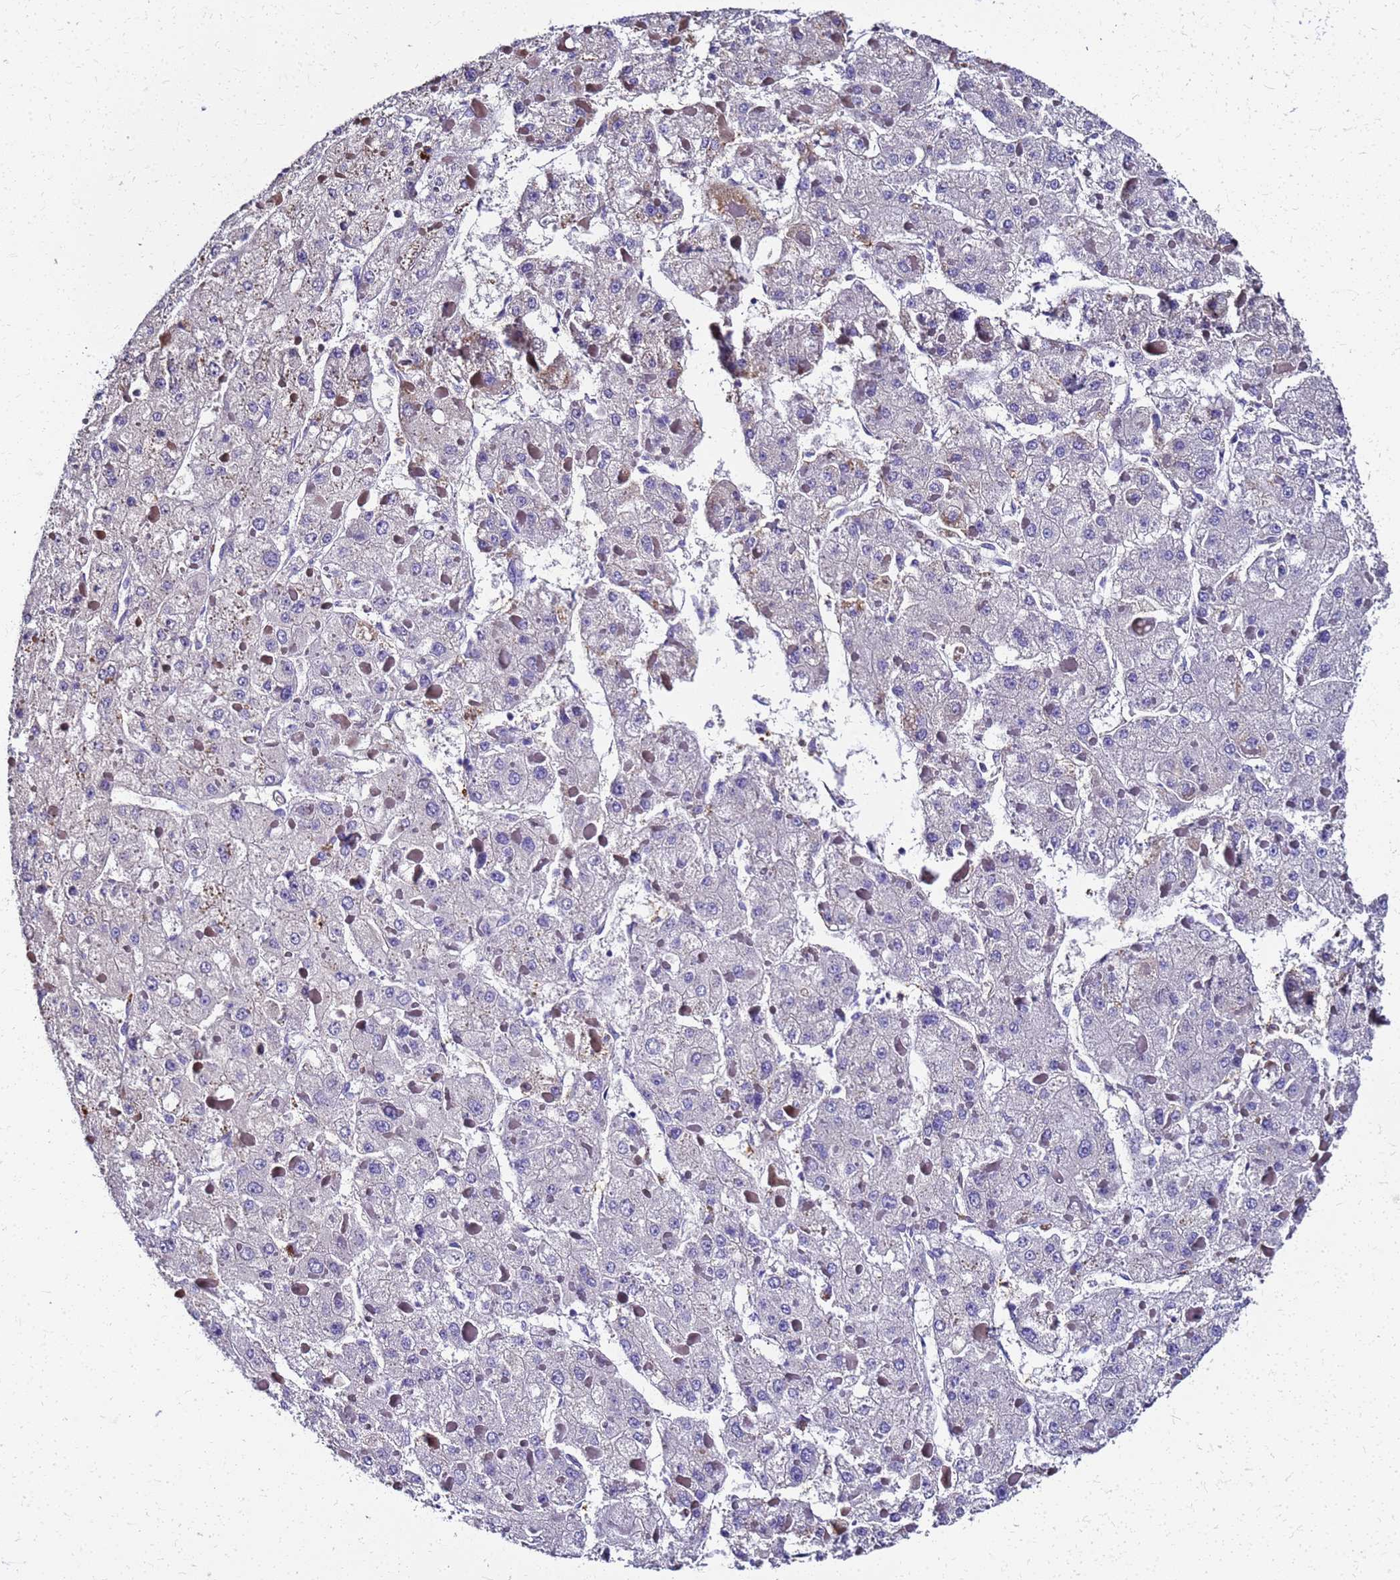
{"staining": {"intensity": "negative", "quantity": "none", "location": "none"}, "tissue": "liver cancer", "cell_type": "Tumor cells", "image_type": "cancer", "snomed": [{"axis": "morphology", "description": "Carcinoma, Hepatocellular, NOS"}, {"axis": "topography", "description": "Liver"}], "caption": "A histopathology image of human liver hepatocellular carcinoma is negative for staining in tumor cells.", "gene": "S100A11", "patient": {"sex": "female", "age": 73}}